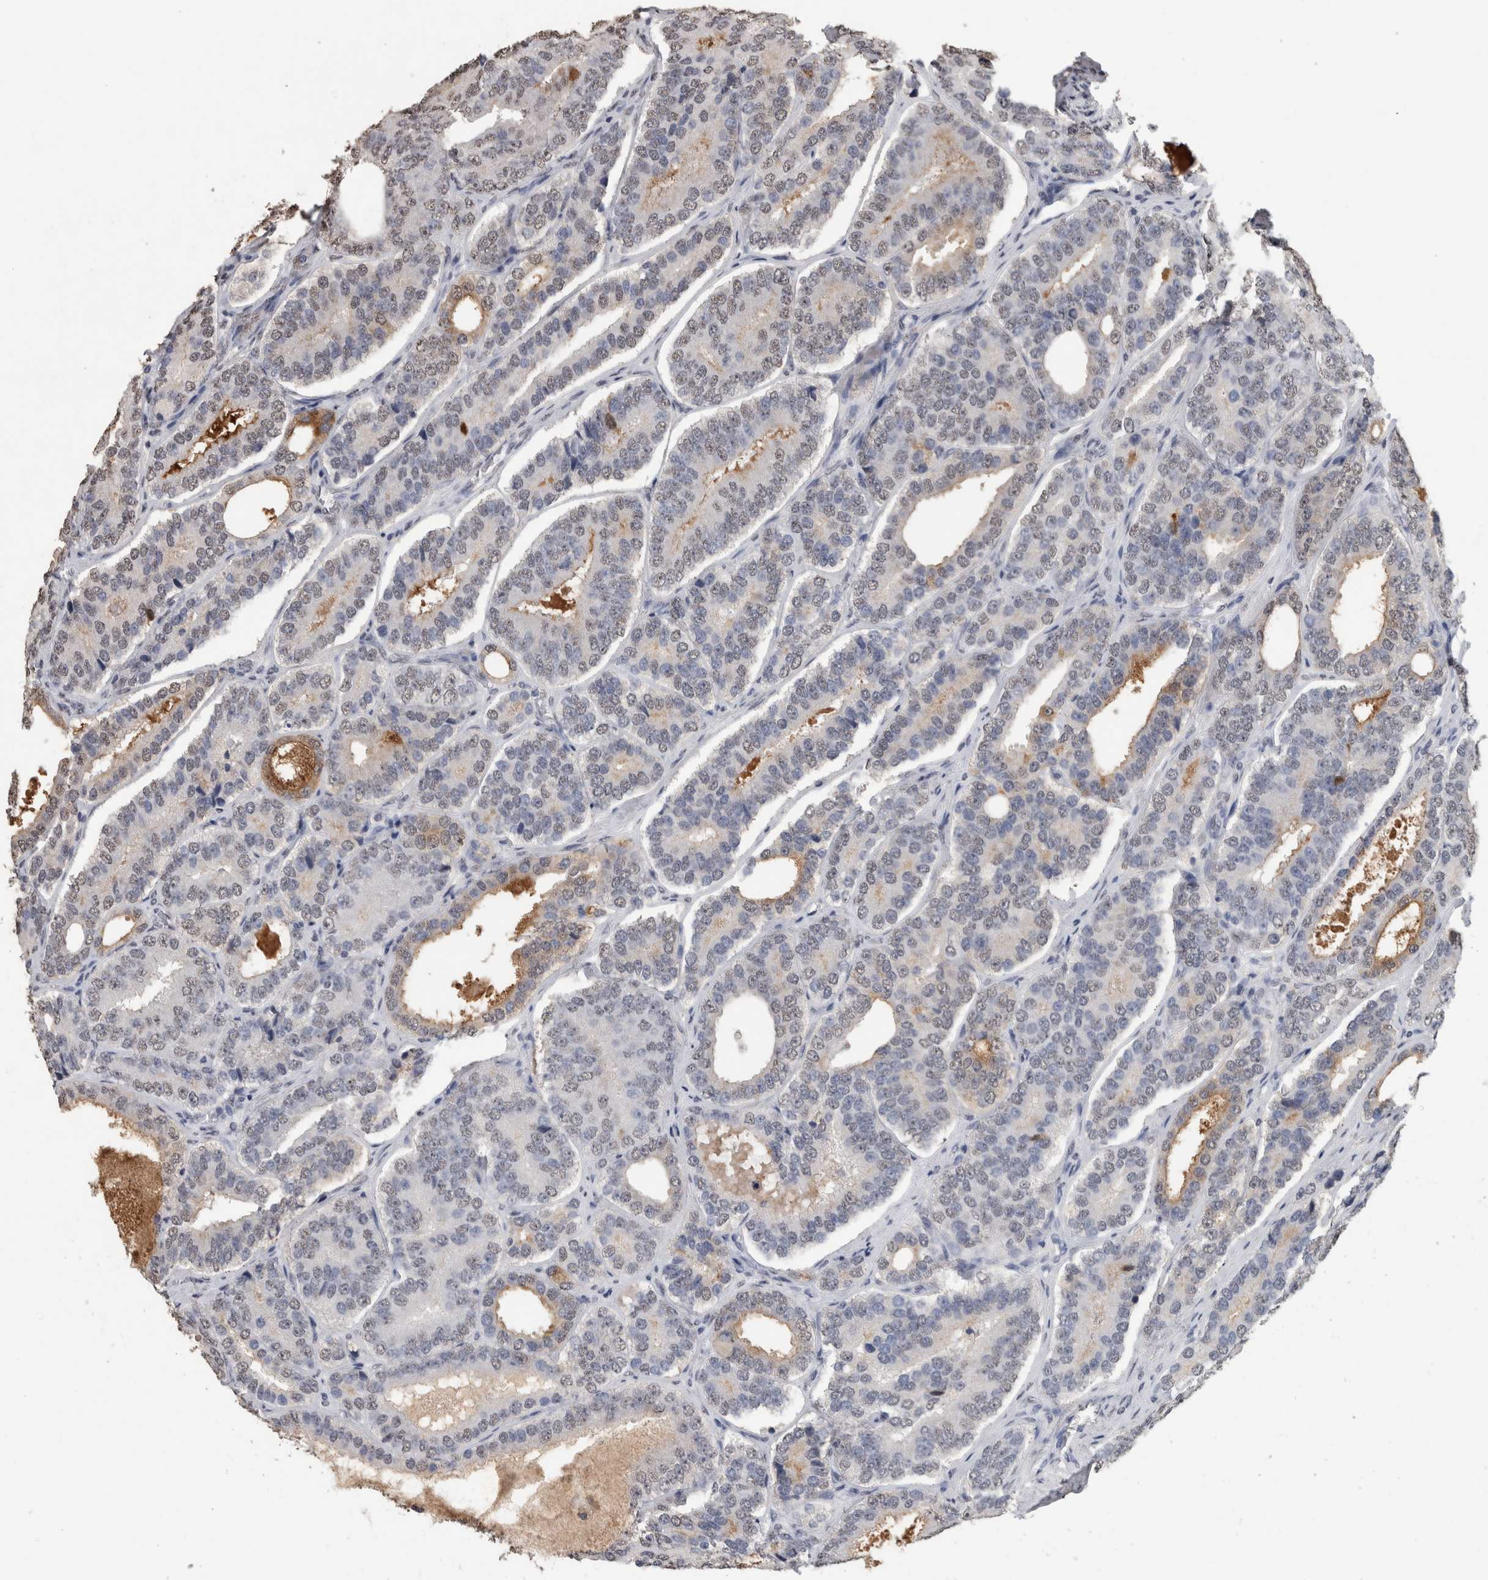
{"staining": {"intensity": "weak", "quantity": "<25%", "location": "cytoplasmic/membranous"}, "tissue": "prostate cancer", "cell_type": "Tumor cells", "image_type": "cancer", "snomed": [{"axis": "morphology", "description": "Adenocarcinoma, High grade"}, {"axis": "topography", "description": "Prostate"}], "caption": "Immunohistochemistry (IHC) image of neoplastic tissue: human high-grade adenocarcinoma (prostate) stained with DAB (3,3'-diaminobenzidine) shows no significant protein staining in tumor cells.", "gene": "LTBP1", "patient": {"sex": "male", "age": 56}}